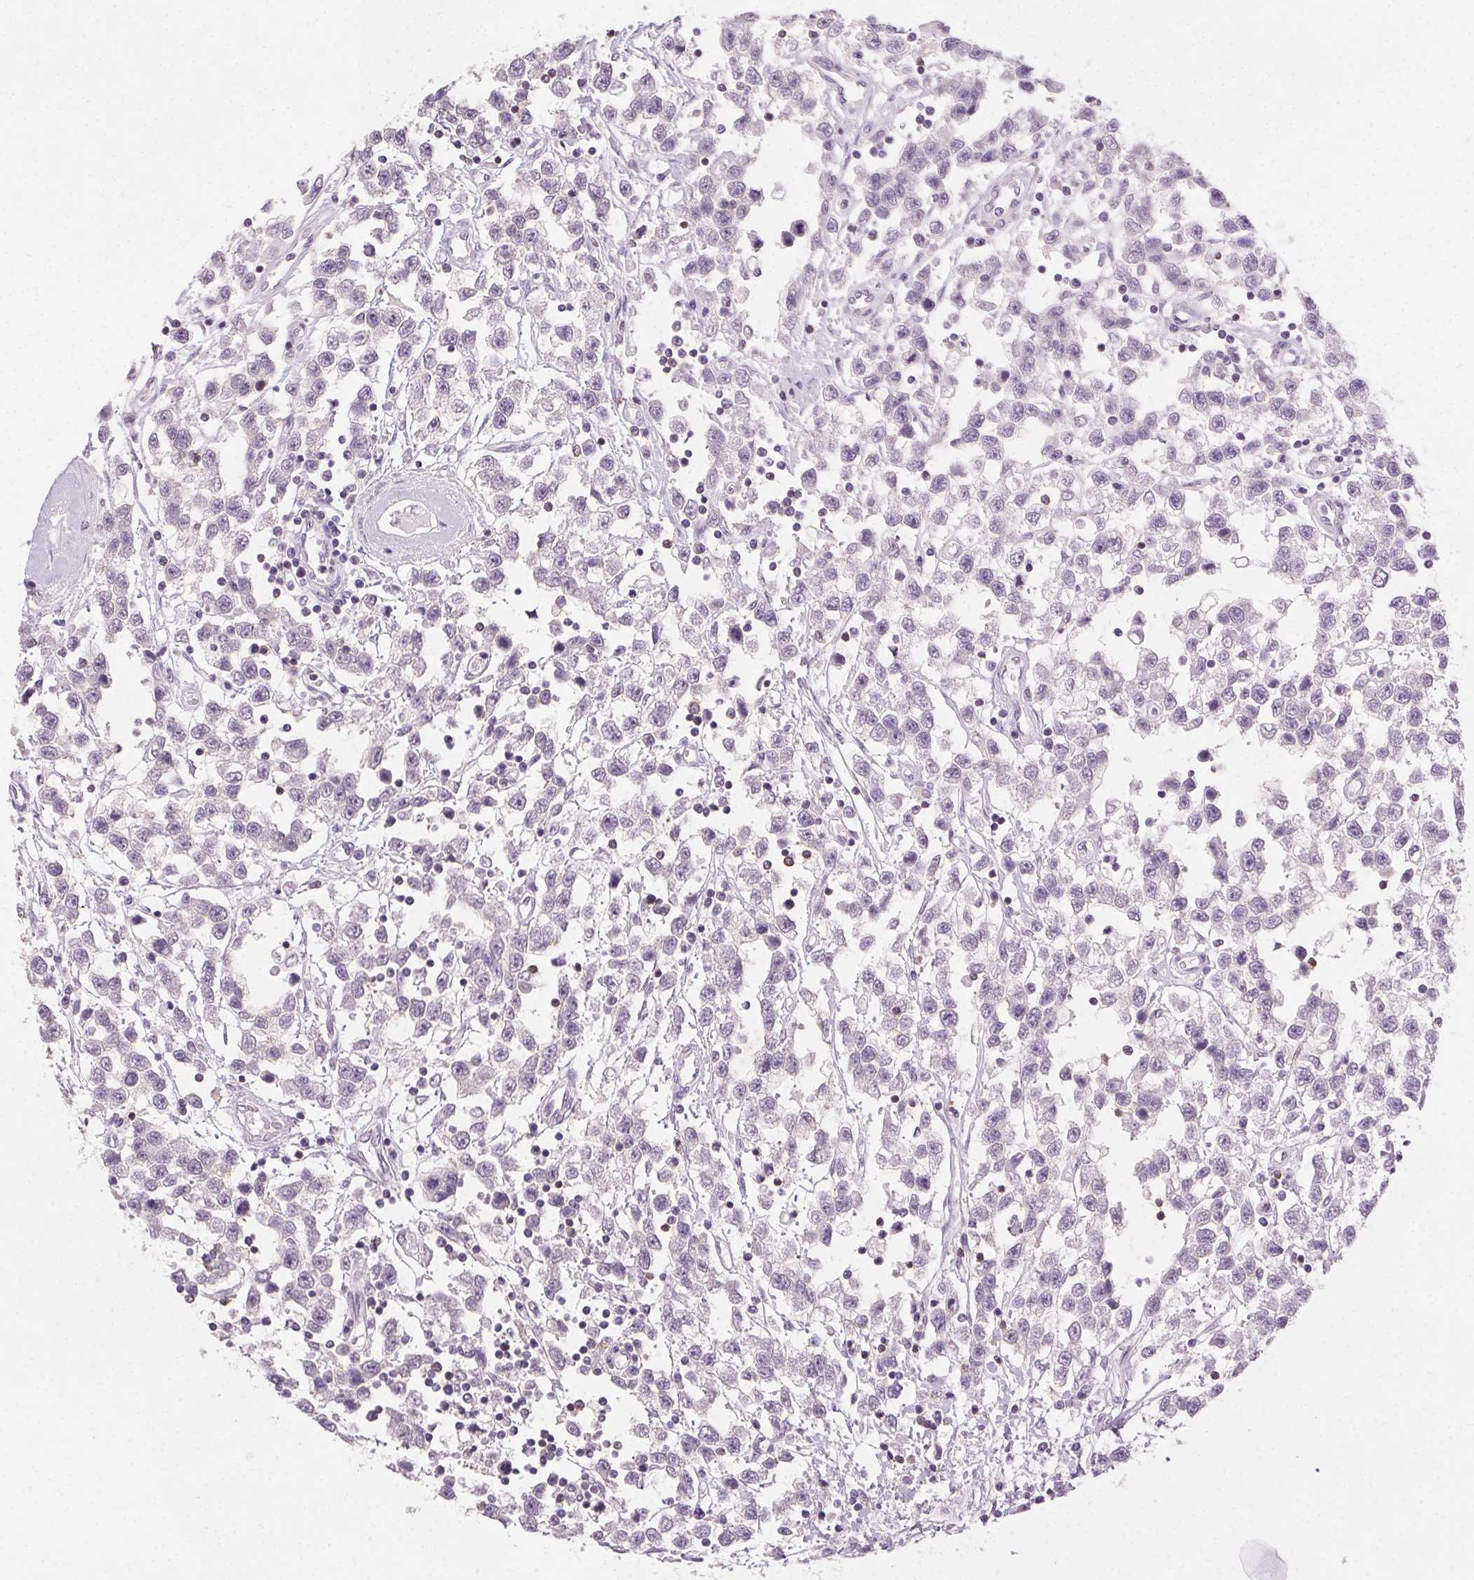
{"staining": {"intensity": "negative", "quantity": "none", "location": "none"}, "tissue": "testis cancer", "cell_type": "Tumor cells", "image_type": "cancer", "snomed": [{"axis": "morphology", "description": "Seminoma, NOS"}, {"axis": "topography", "description": "Testis"}], "caption": "DAB (3,3'-diaminobenzidine) immunohistochemical staining of human testis seminoma exhibits no significant expression in tumor cells.", "gene": "AKAP5", "patient": {"sex": "male", "age": 34}}